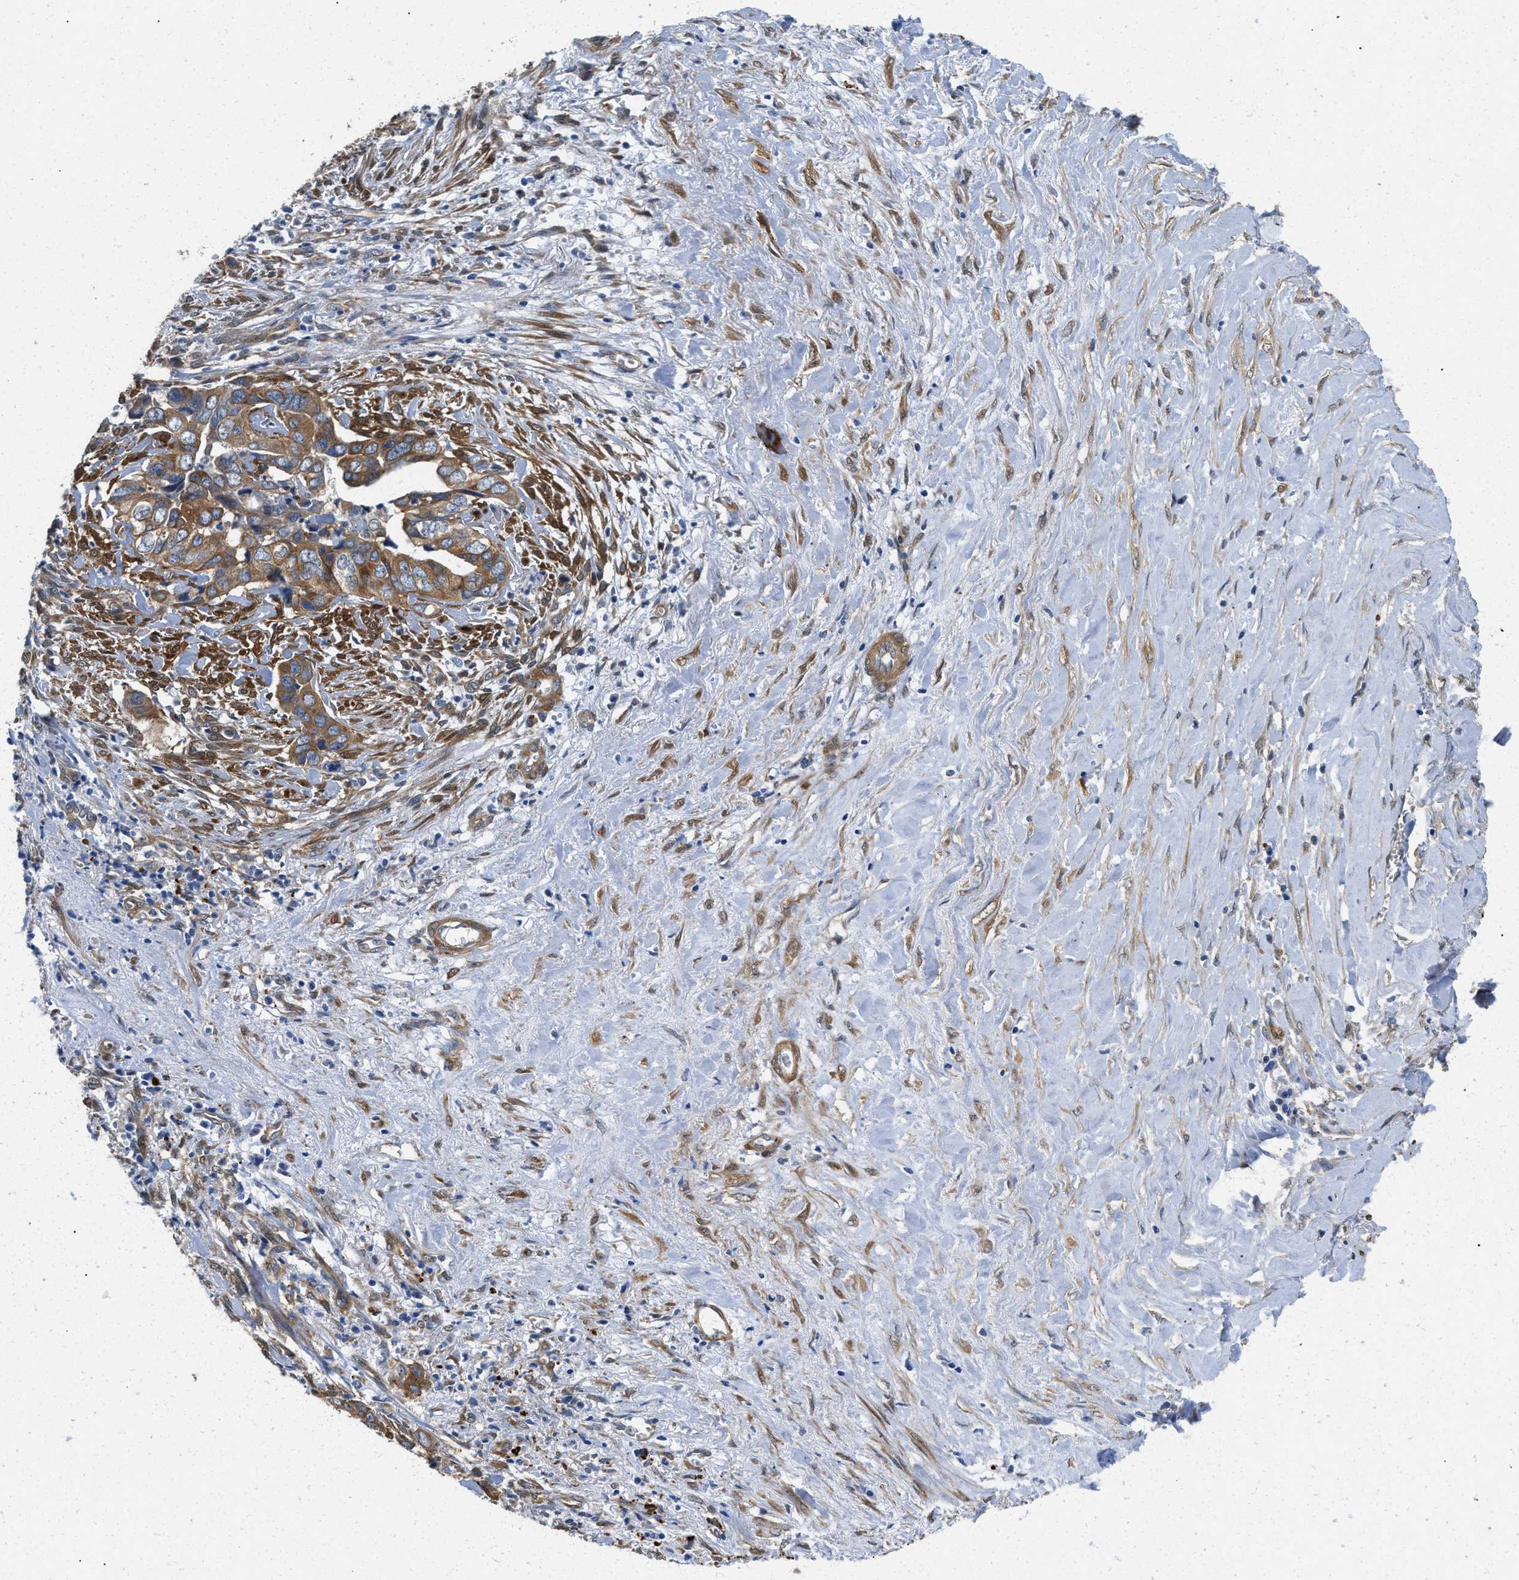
{"staining": {"intensity": "moderate", "quantity": ">75%", "location": "cytoplasmic/membranous"}, "tissue": "liver cancer", "cell_type": "Tumor cells", "image_type": "cancer", "snomed": [{"axis": "morphology", "description": "Cholangiocarcinoma"}, {"axis": "topography", "description": "Liver"}], "caption": "Immunohistochemical staining of human liver cholangiocarcinoma exhibits medium levels of moderate cytoplasmic/membranous protein expression in approximately >75% of tumor cells.", "gene": "RAPH1", "patient": {"sex": "female", "age": 79}}